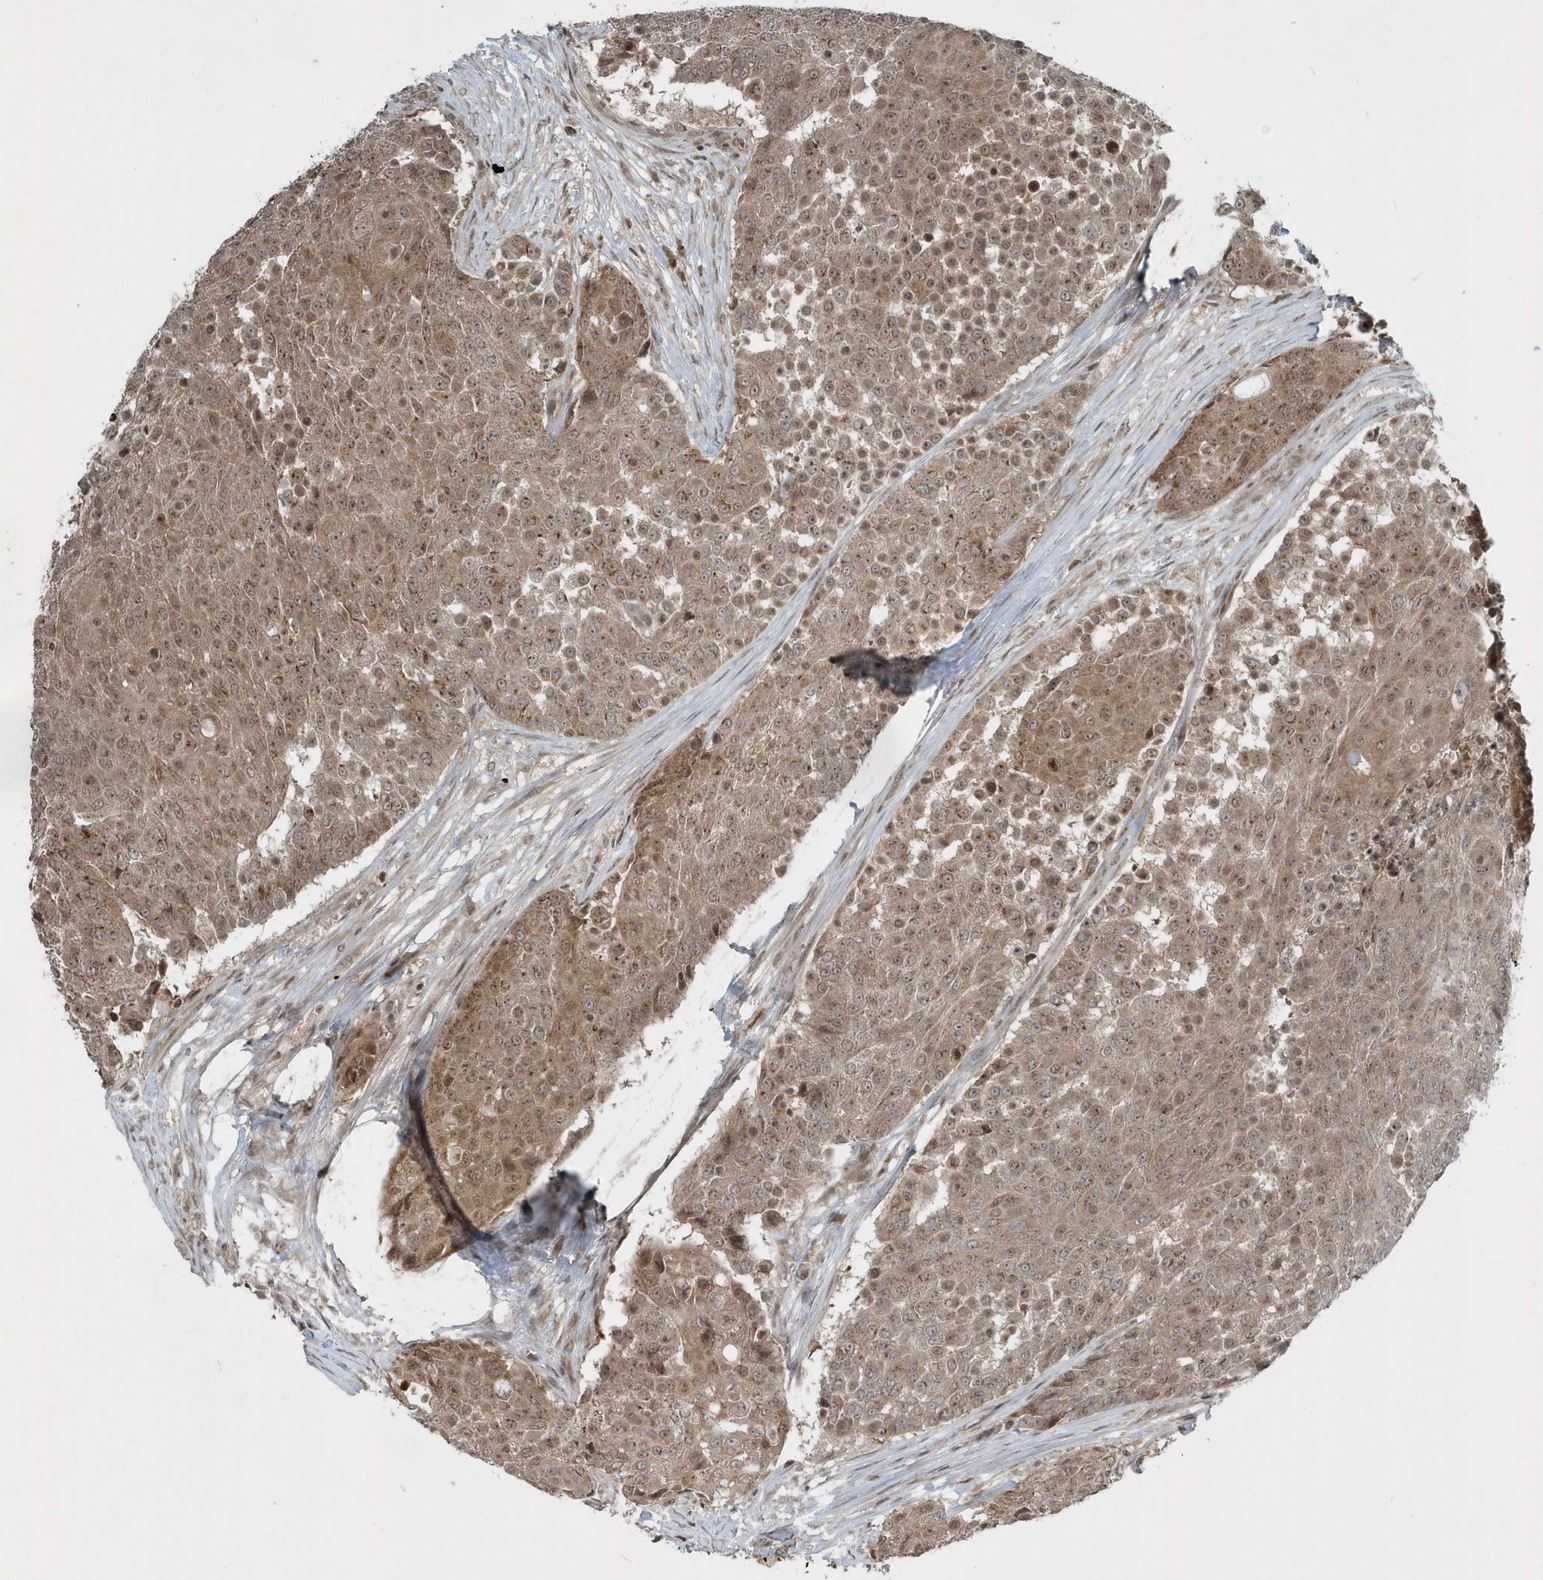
{"staining": {"intensity": "moderate", "quantity": ">75%", "location": "cytoplasmic/membranous"}, "tissue": "urothelial cancer", "cell_type": "Tumor cells", "image_type": "cancer", "snomed": [{"axis": "morphology", "description": "Urothelial carcinoma, High grade"}, {"axis": "topography", "description": "Urinary bladder"}], "caption": "Urothelial cancer was stained to show a protein in brown. There is medium levels of moderate cytoplasmic/membranous staining in about >75% of tumor cells.", "gene": "EIF2B1", "patient": {"sex": "female", "age": 63}}